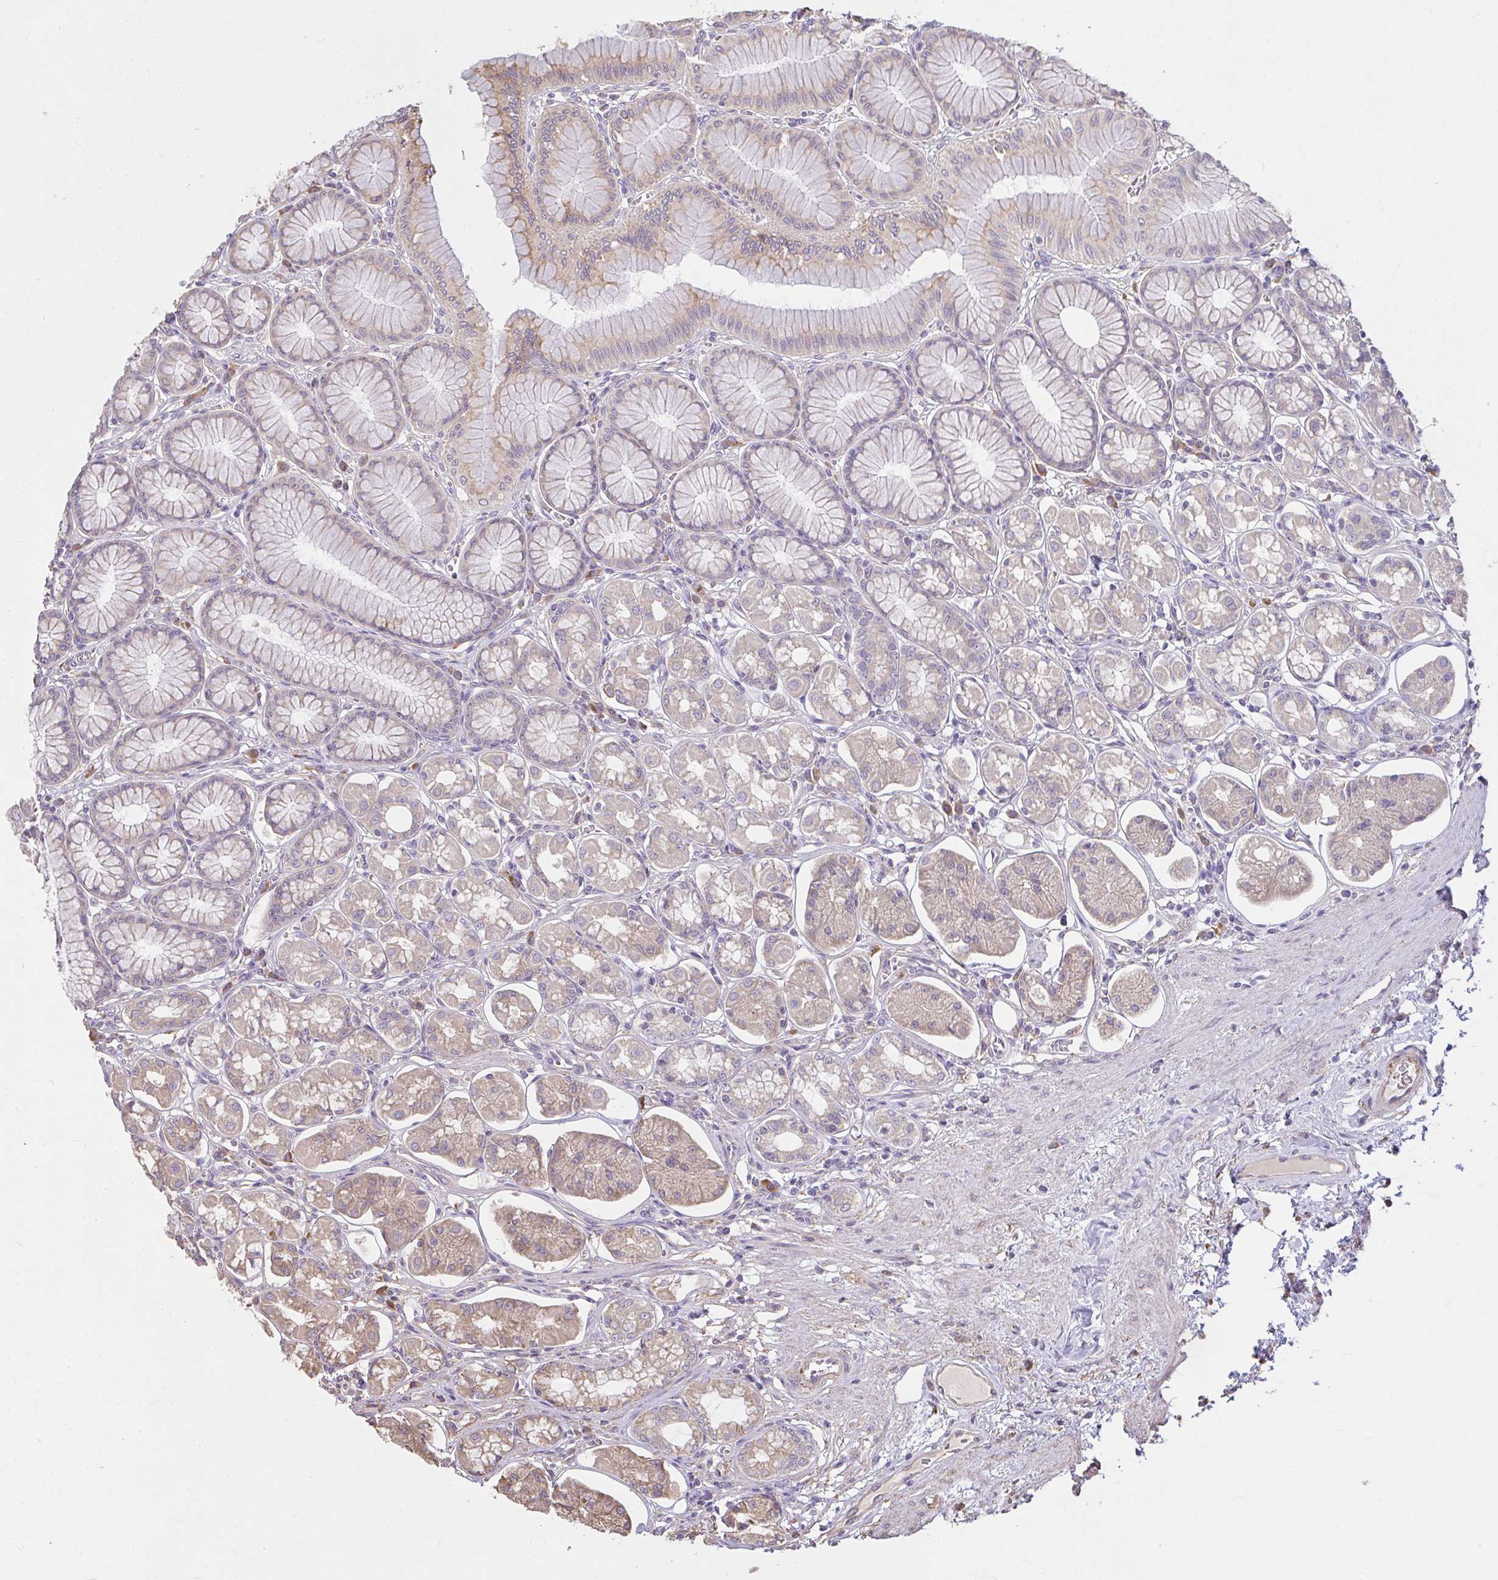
{"staining": {"intensity": "weak", "quantity": ">75%", "location": "cytoplasmic/membranous"}, "tissue": "stomach", "cell_type": "Glandular cells", "image_type": "normal", "snomed": [{"axis": "morphology", "description": "Normal tissue, NOS"}, {"axis": "topography", "description": "Stomach"}, {"axis": "topography", "description": "Stomach, lower"}], "caption": "Stomach stained for a protein demonstrates weak cytoplasmic/membranous positivity in glandular cells. (Brightfield microscopy of DAB IHC at high magnification).", "gene": "BRINP3", "patient": {"sex": "male", "age": 76}}